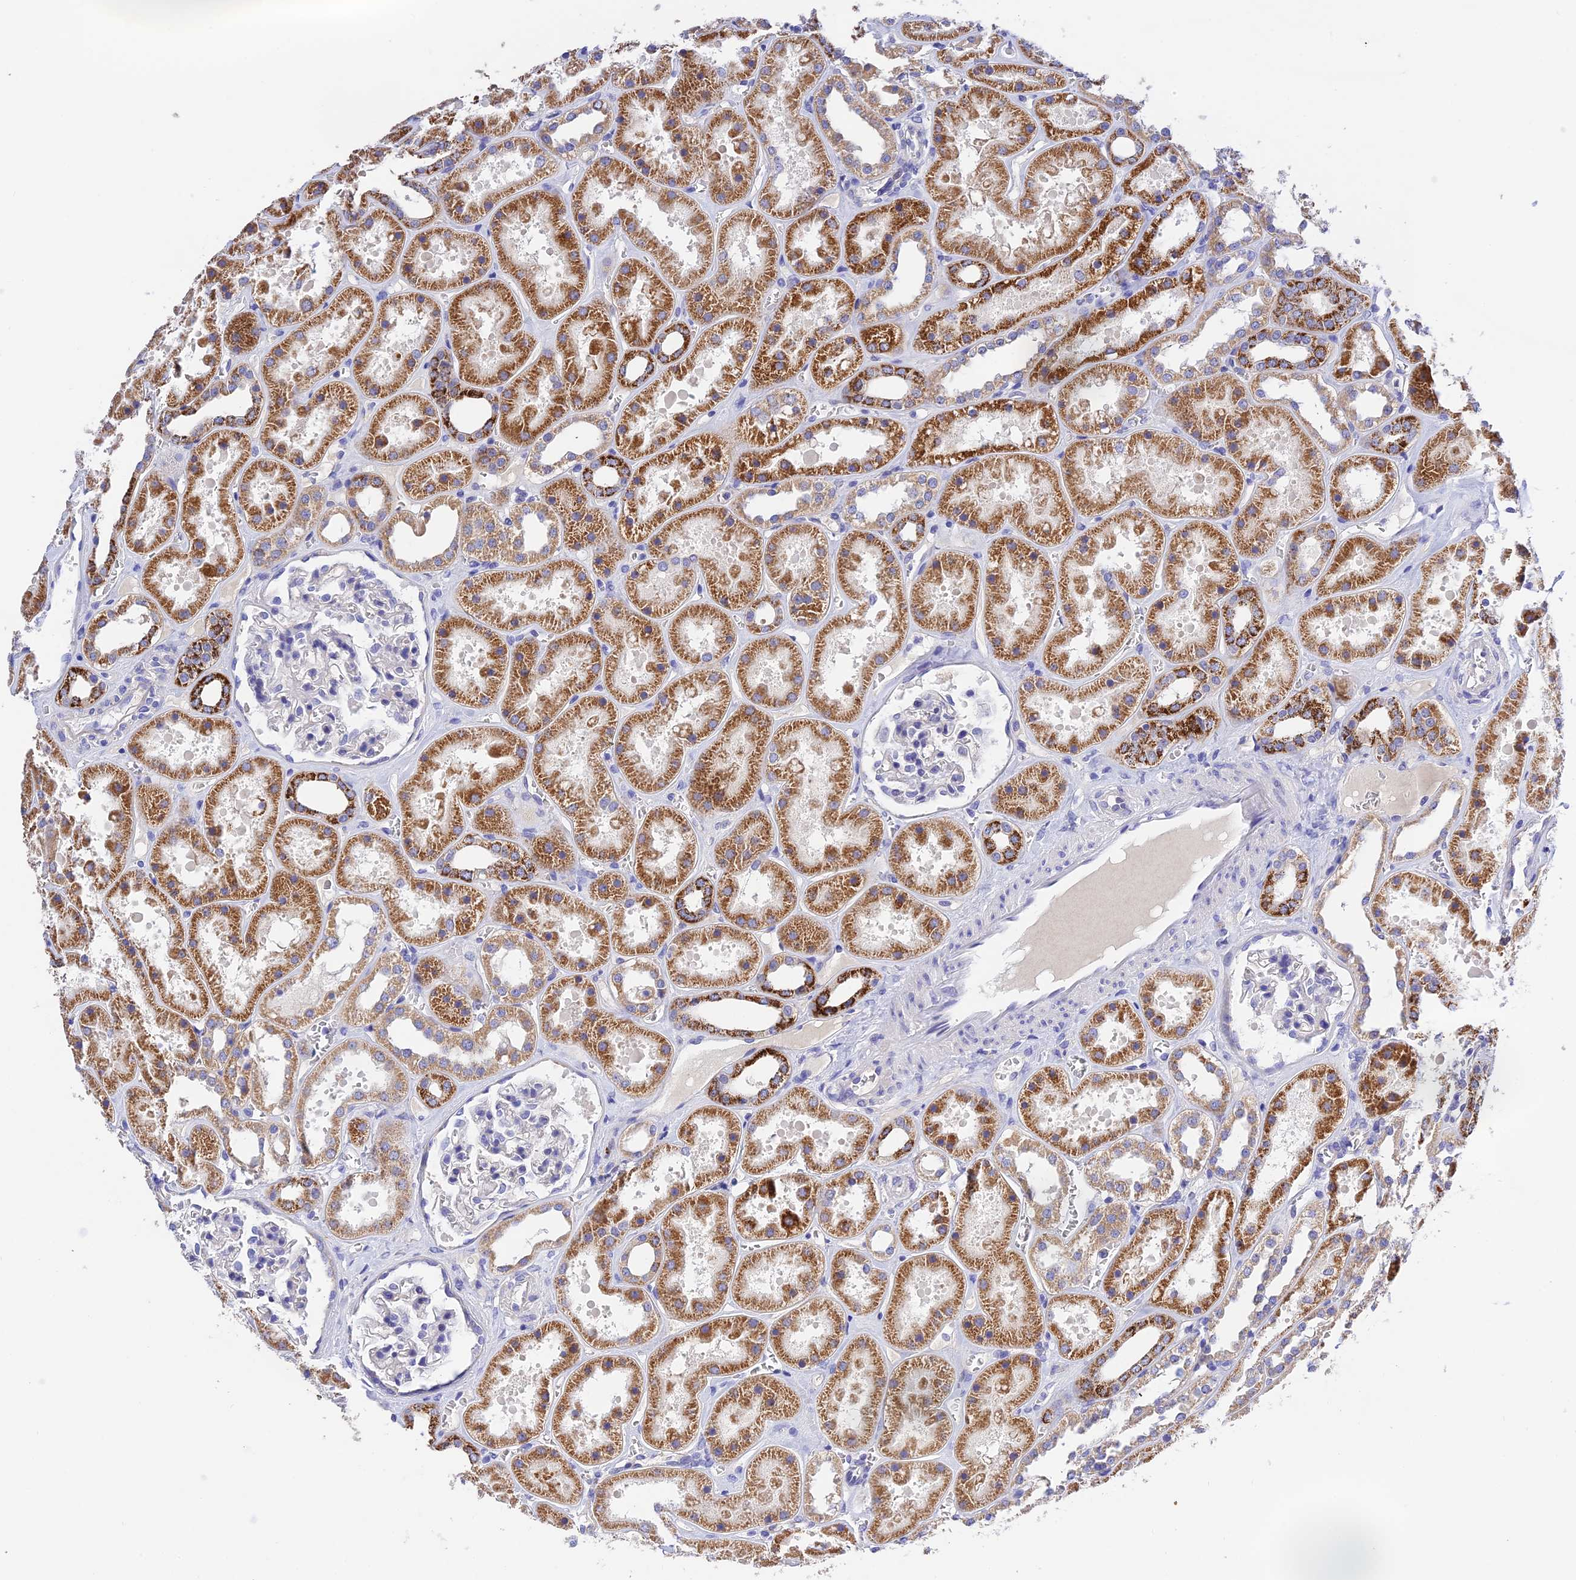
{"staining": {"intensity": "negative", "quantity": "none", "location": "none"}, "tissue": "kidney", "cell_type": "Cells in glomeruli", "image_type": "normal", "snomed": [{"axis": "morphology", "description": "Normal tissue, NOS"}, {"axis": "topography", "description": "Kidney"}], "caption": "Immunohistochemical staining of unremarkable human kidney reveals no significant staining in cells in glomeruli.", "gene": "MS4A5", "patient": {"sex": "female", "age": 41}}